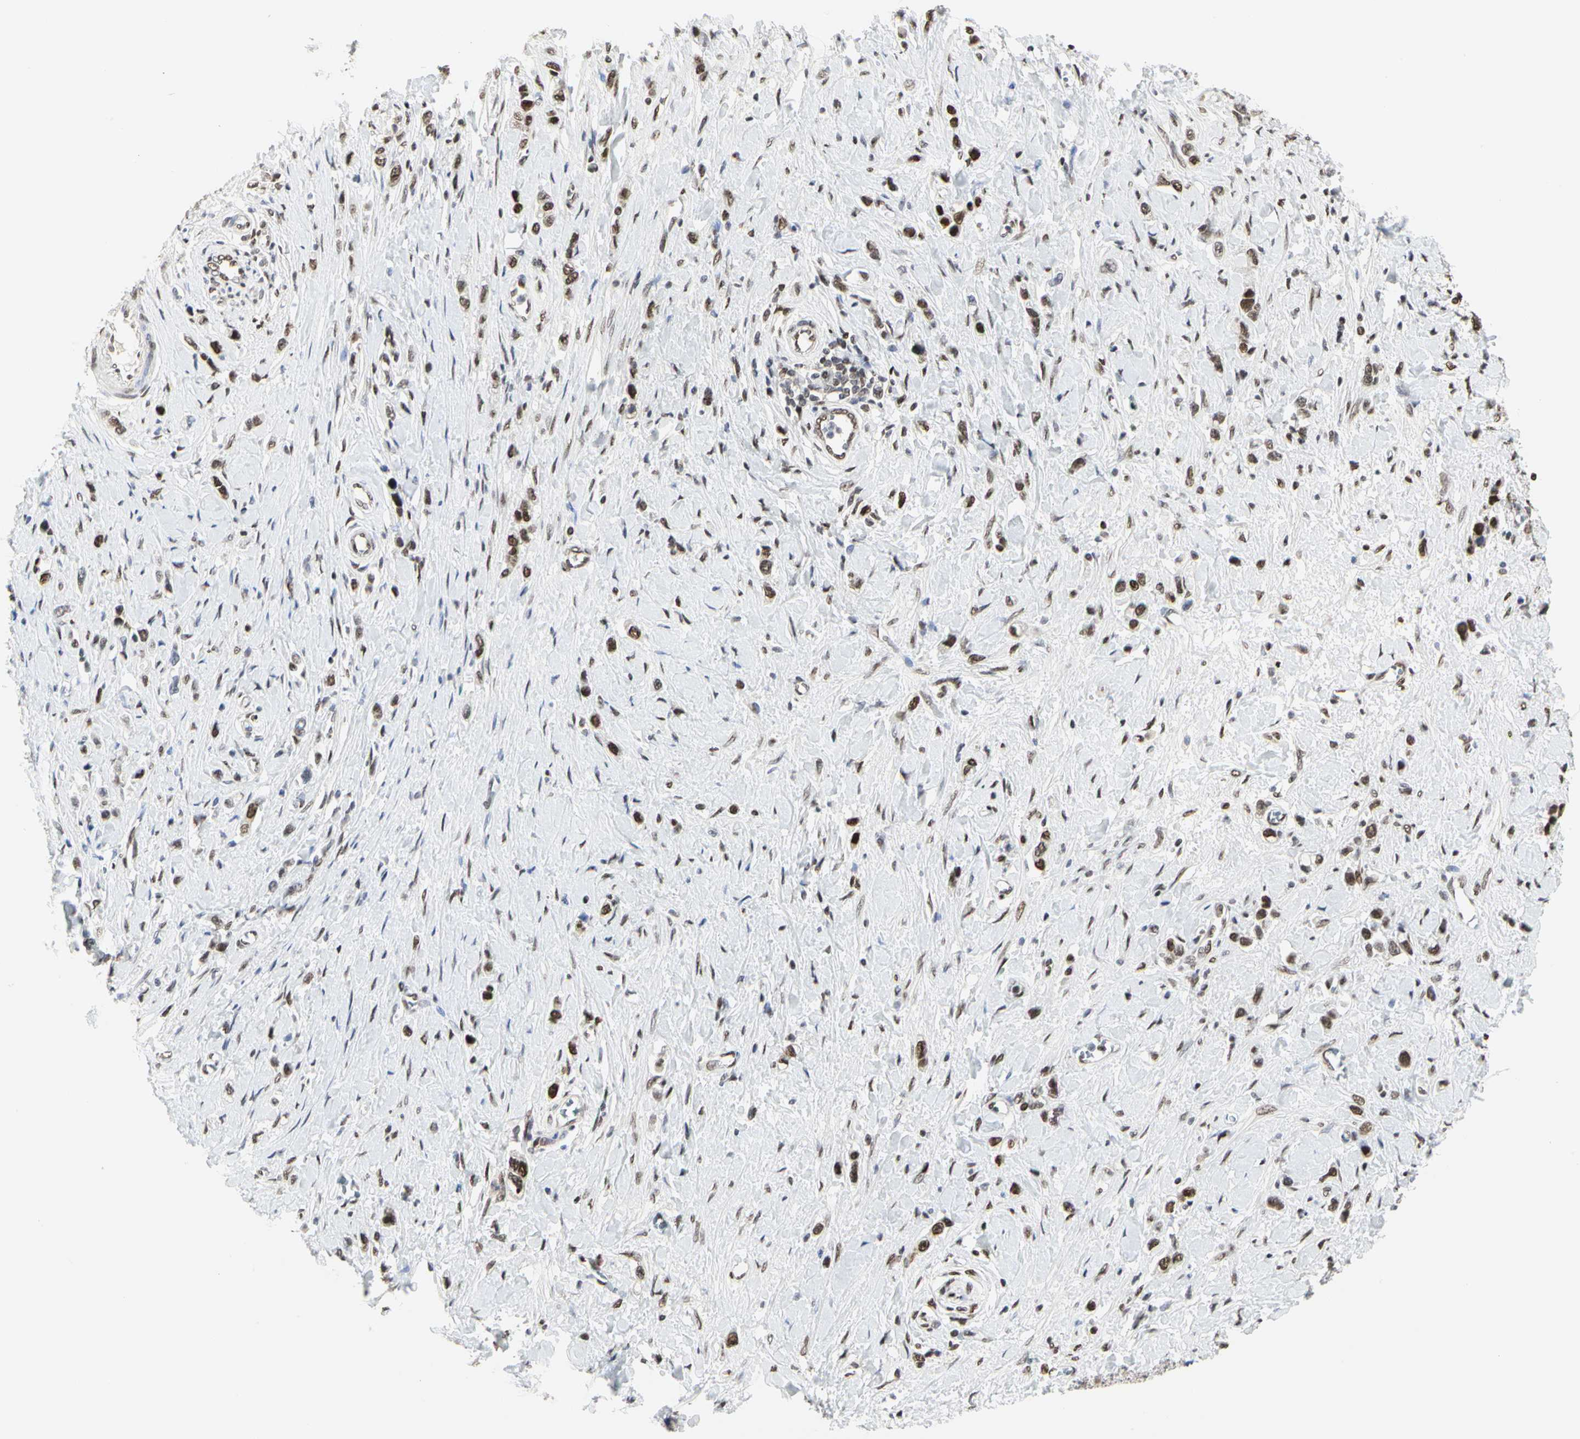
{"staining": {"intensity": "moderate", "quantity": ">75%", "location": "nuclear"}, "tissue": "stomach cancer", "cell_type": "Tumor cells", "image_type": "cancer", "snomed": [{"axis": "morphology", "description": "Normal tissue, NOS"}, {"axis": "morphology", "description": "Adenocarcinoma, NOS"}, {"axis": "topography", "description": "Stomach, upper"}, {"axis": "topography", "description": "Stomach"}], "caption": "Immunohistochemical staining of stomach adenocarcinoma displays medium levels of moderate nuclear expression in about >75% of tumor cells. The protein of interest is shown in brown color, while the nuclei are stained blue.", "gene": "PRMT3", "patient": {"sex": "female", "age": 65}}